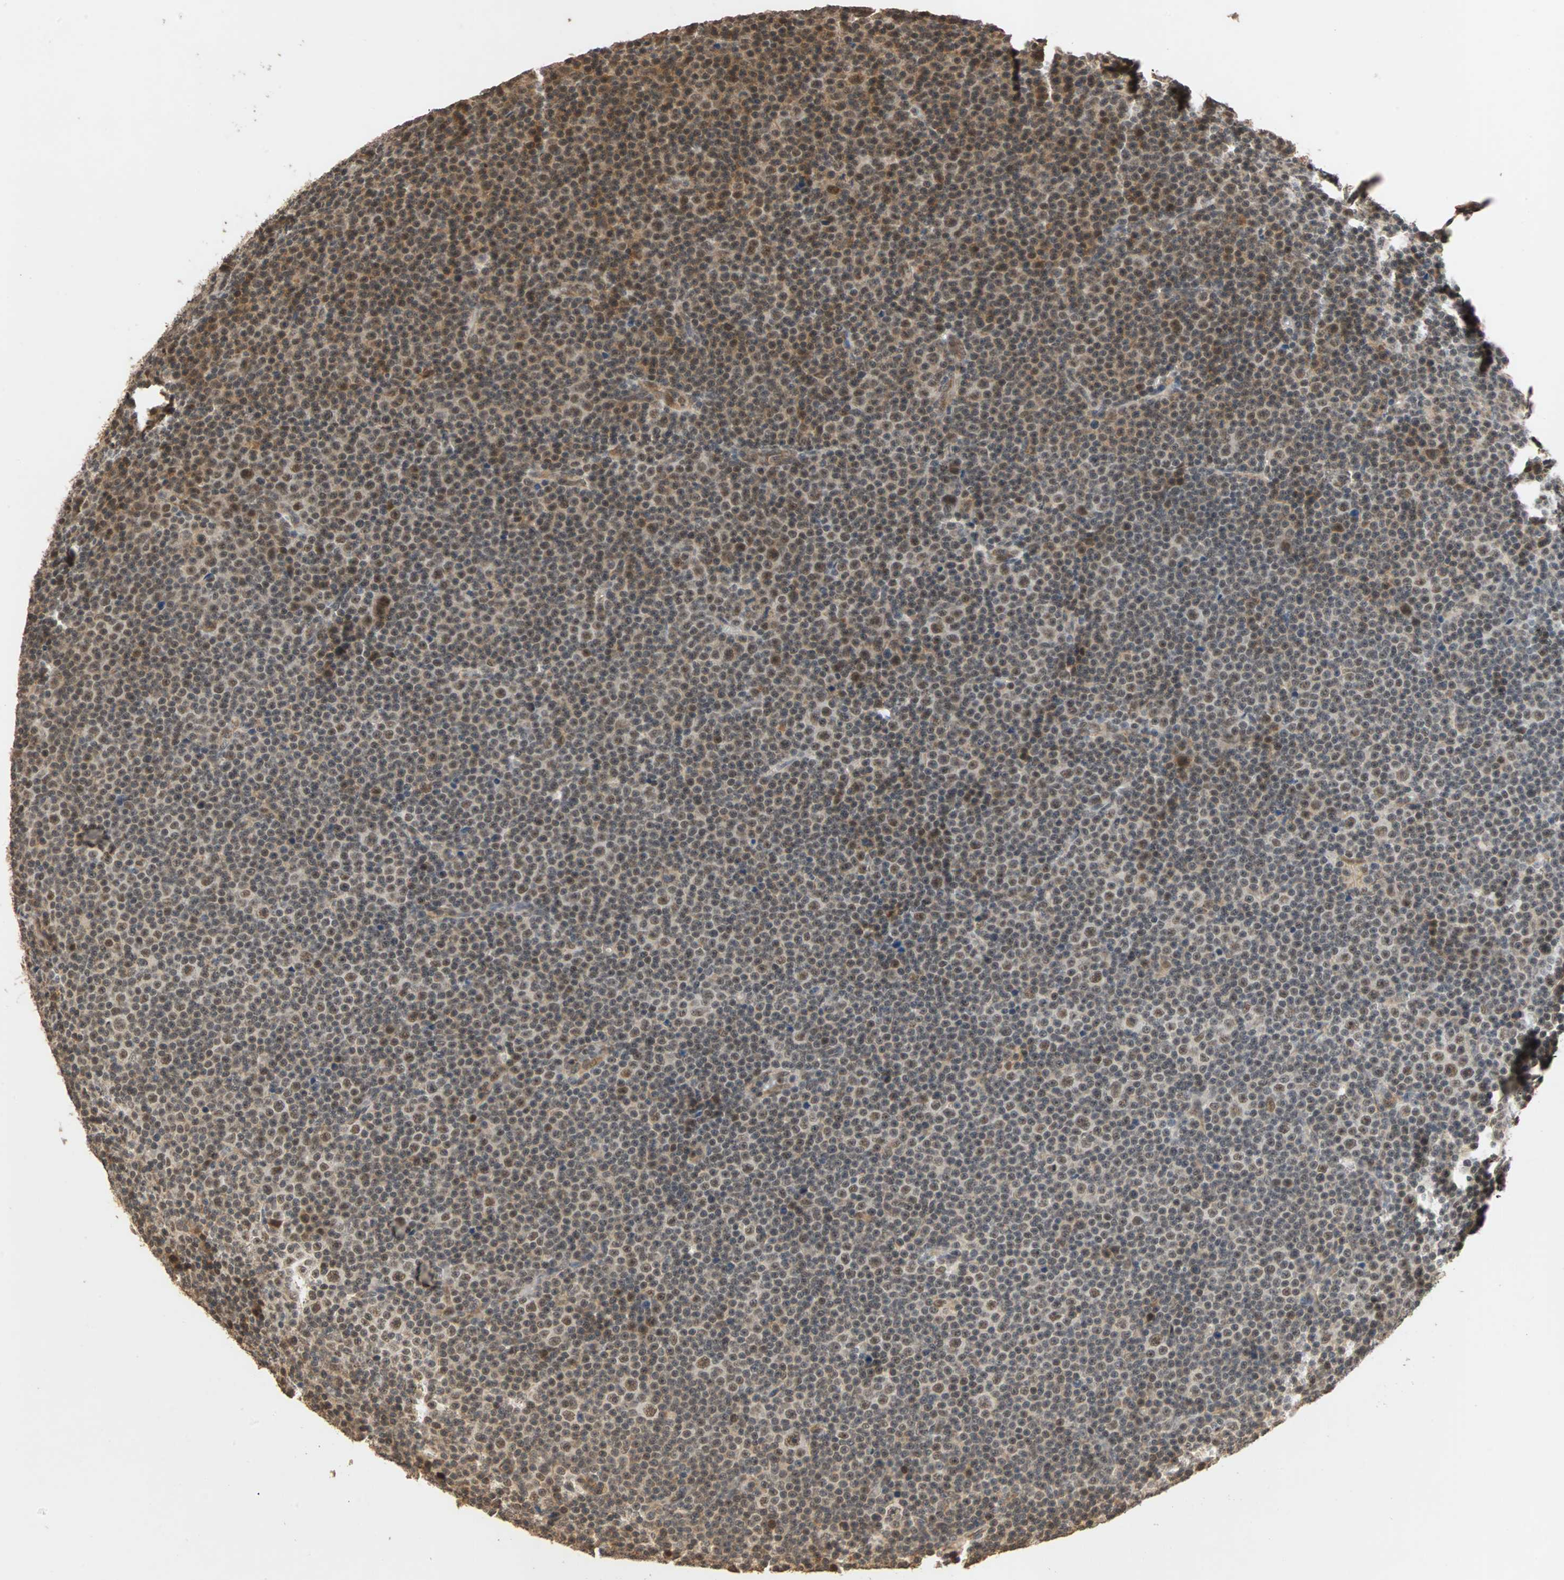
{"staining": {"intensity": "moderate", "quantity": ">75%", "location": "cytoplasmic/membranous,nuclear"}, "tissue": "lymphoma", "cell_type": "Tumor cells", "image_type": "cancer", "snomed": [{"axis": "morphology", "description": "Malignant lymphoma, non-Hodgkin's type, Low grade"}, {"axis": "topography", "description": "Lymph node"}], "caption": "Immunohistochemical staining of lymphoma demonstrates medium levels of moderate cytoplasmic/membranous and nuclear protein expression in about >75% of tumor cells. Immunohistochemistry stains the protein in brown and the nuclei are stained blue.", "gene": "CDC5L", "patient": {"sex": "female", "age": 67}}